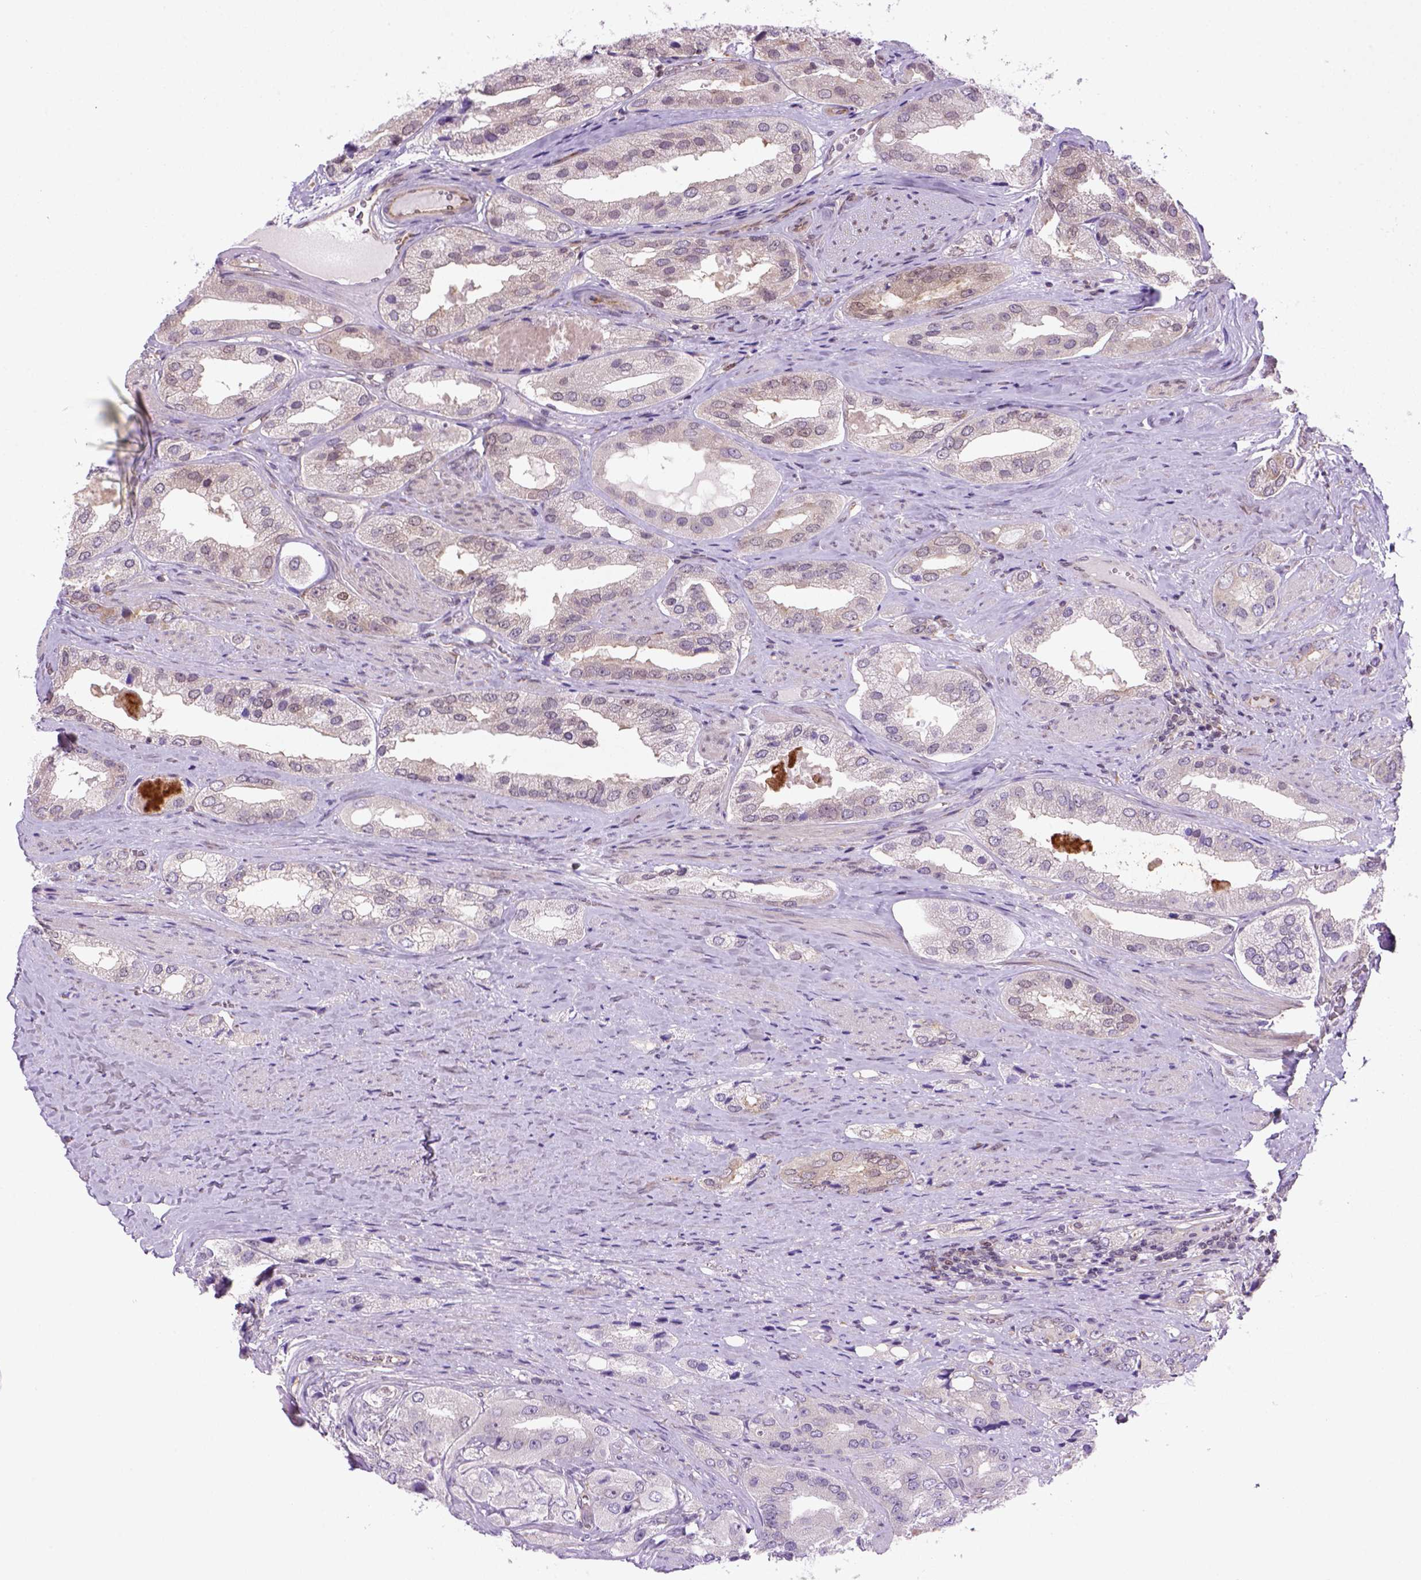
{"staining": {"intensity": "negative", "quantity": "none", "location": "none"}, "tissue": "prostate cancer", "cell_type": "Tumor cells", "image_type": "cancer", "snomed": [{"axis": "morphology", "description": "Adenocarcinoma, Low grade"}, {"axis": "topography", "description": "Prostate"}], "caption": "High magnification brightfield microscopy of adenocarcinoma (low-grade) (prostate) stained with DAB (brown) and counterstained with hematoxylin (blue): tumor cells show no significant expression.", "gene": "MGMT", "patient": {"sex": "male", "age": 69}}